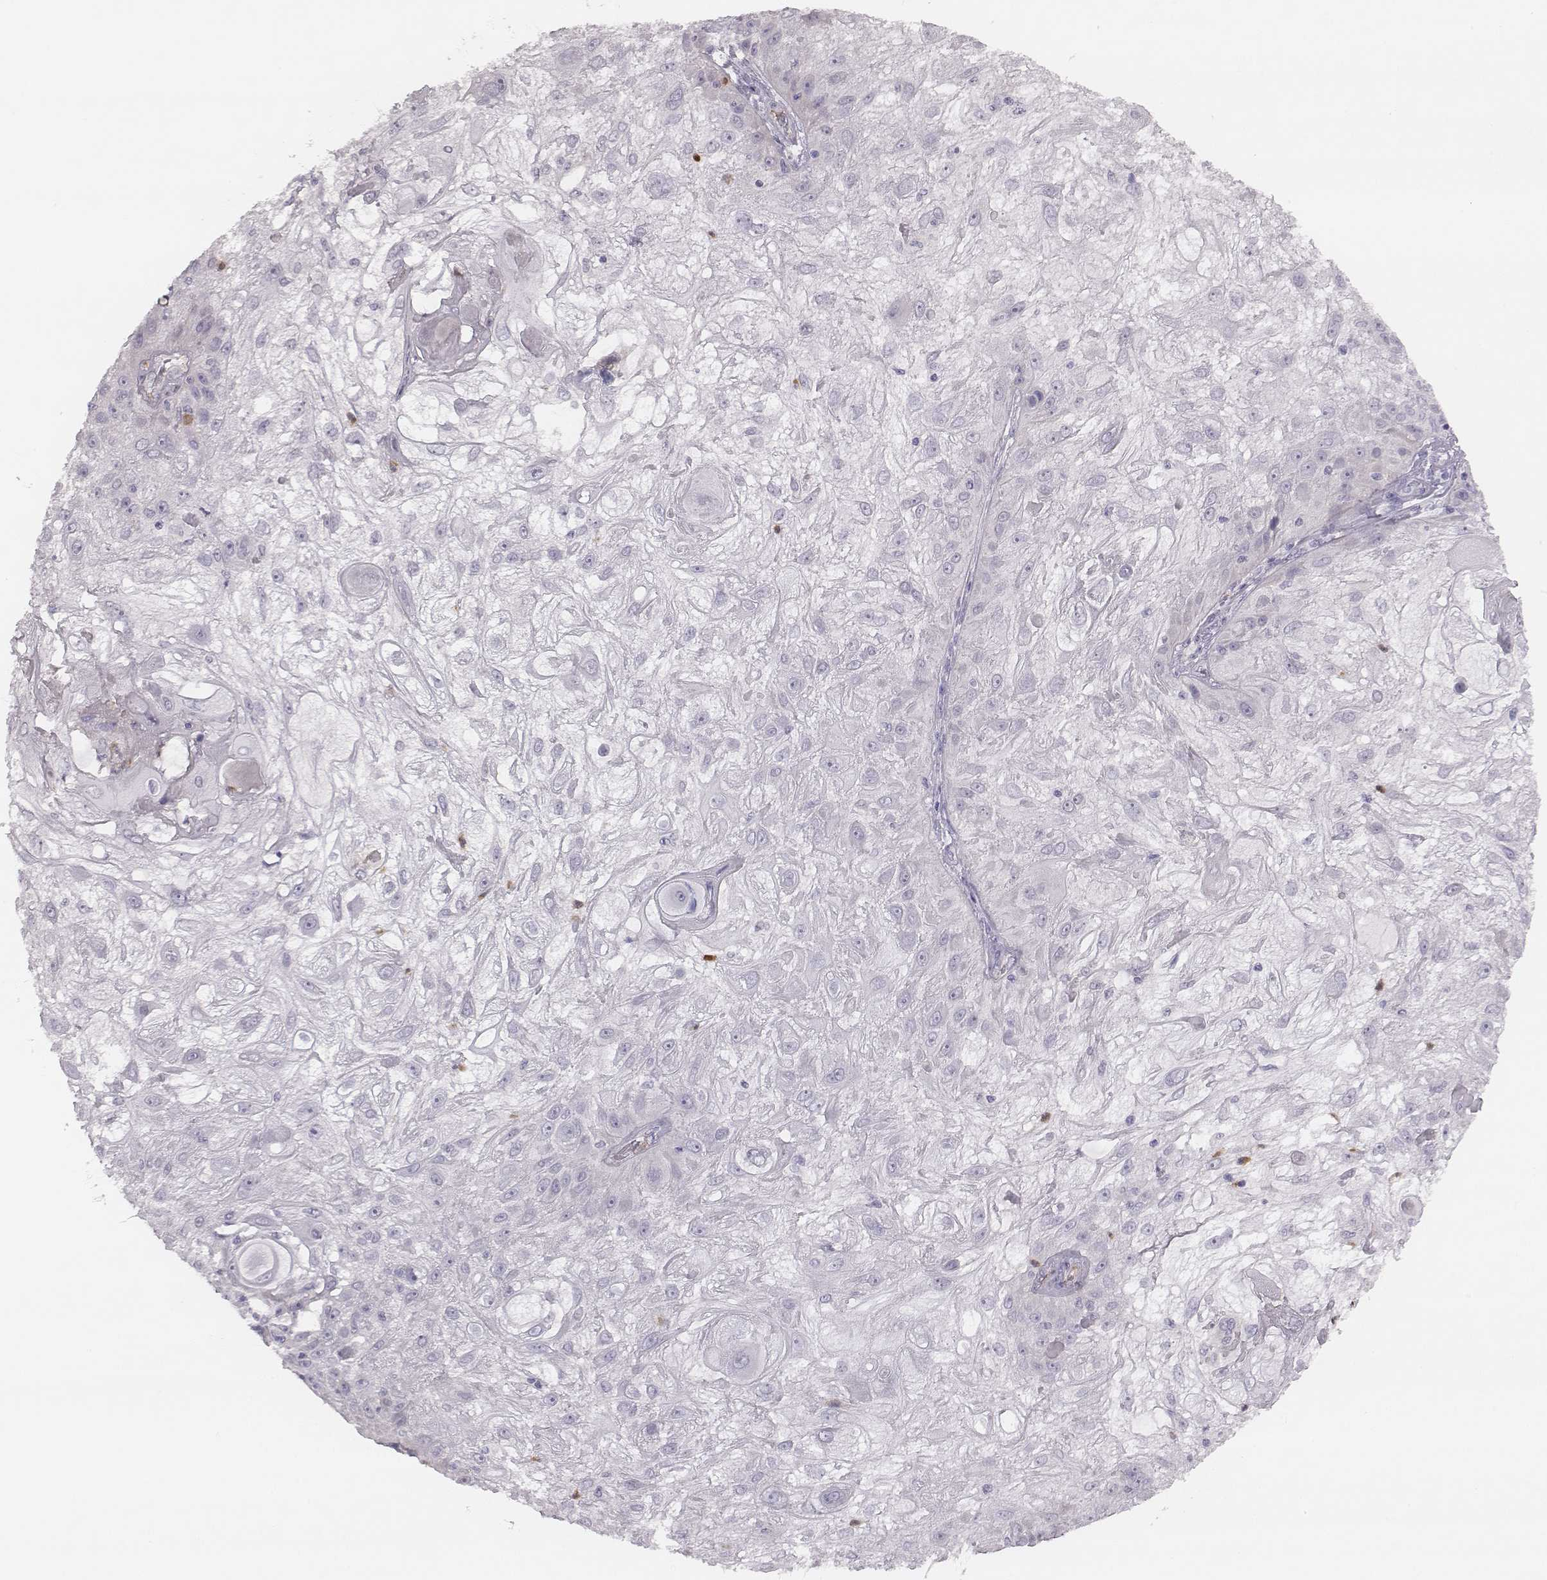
{"staining": {"intensity": "negative", "quantity": "none", "location": "none"}, "tissue": "skin cancer", "cell_type": "Tumor cells", "image_type": "cancer", "snomed": [{"axis": "morphology", "description": "Normal tissue, NOS"}, {"axis": "morphology", "description": "Squamous cell carcinoma, NOS"}, {"axis": "topography", "description": "Skin"}], "caption": "Image shows no significant protein staining in tumor cells of skin cancer.", "gene": "KCNJ12", "patient": {"sex": "female", "age": 83}}